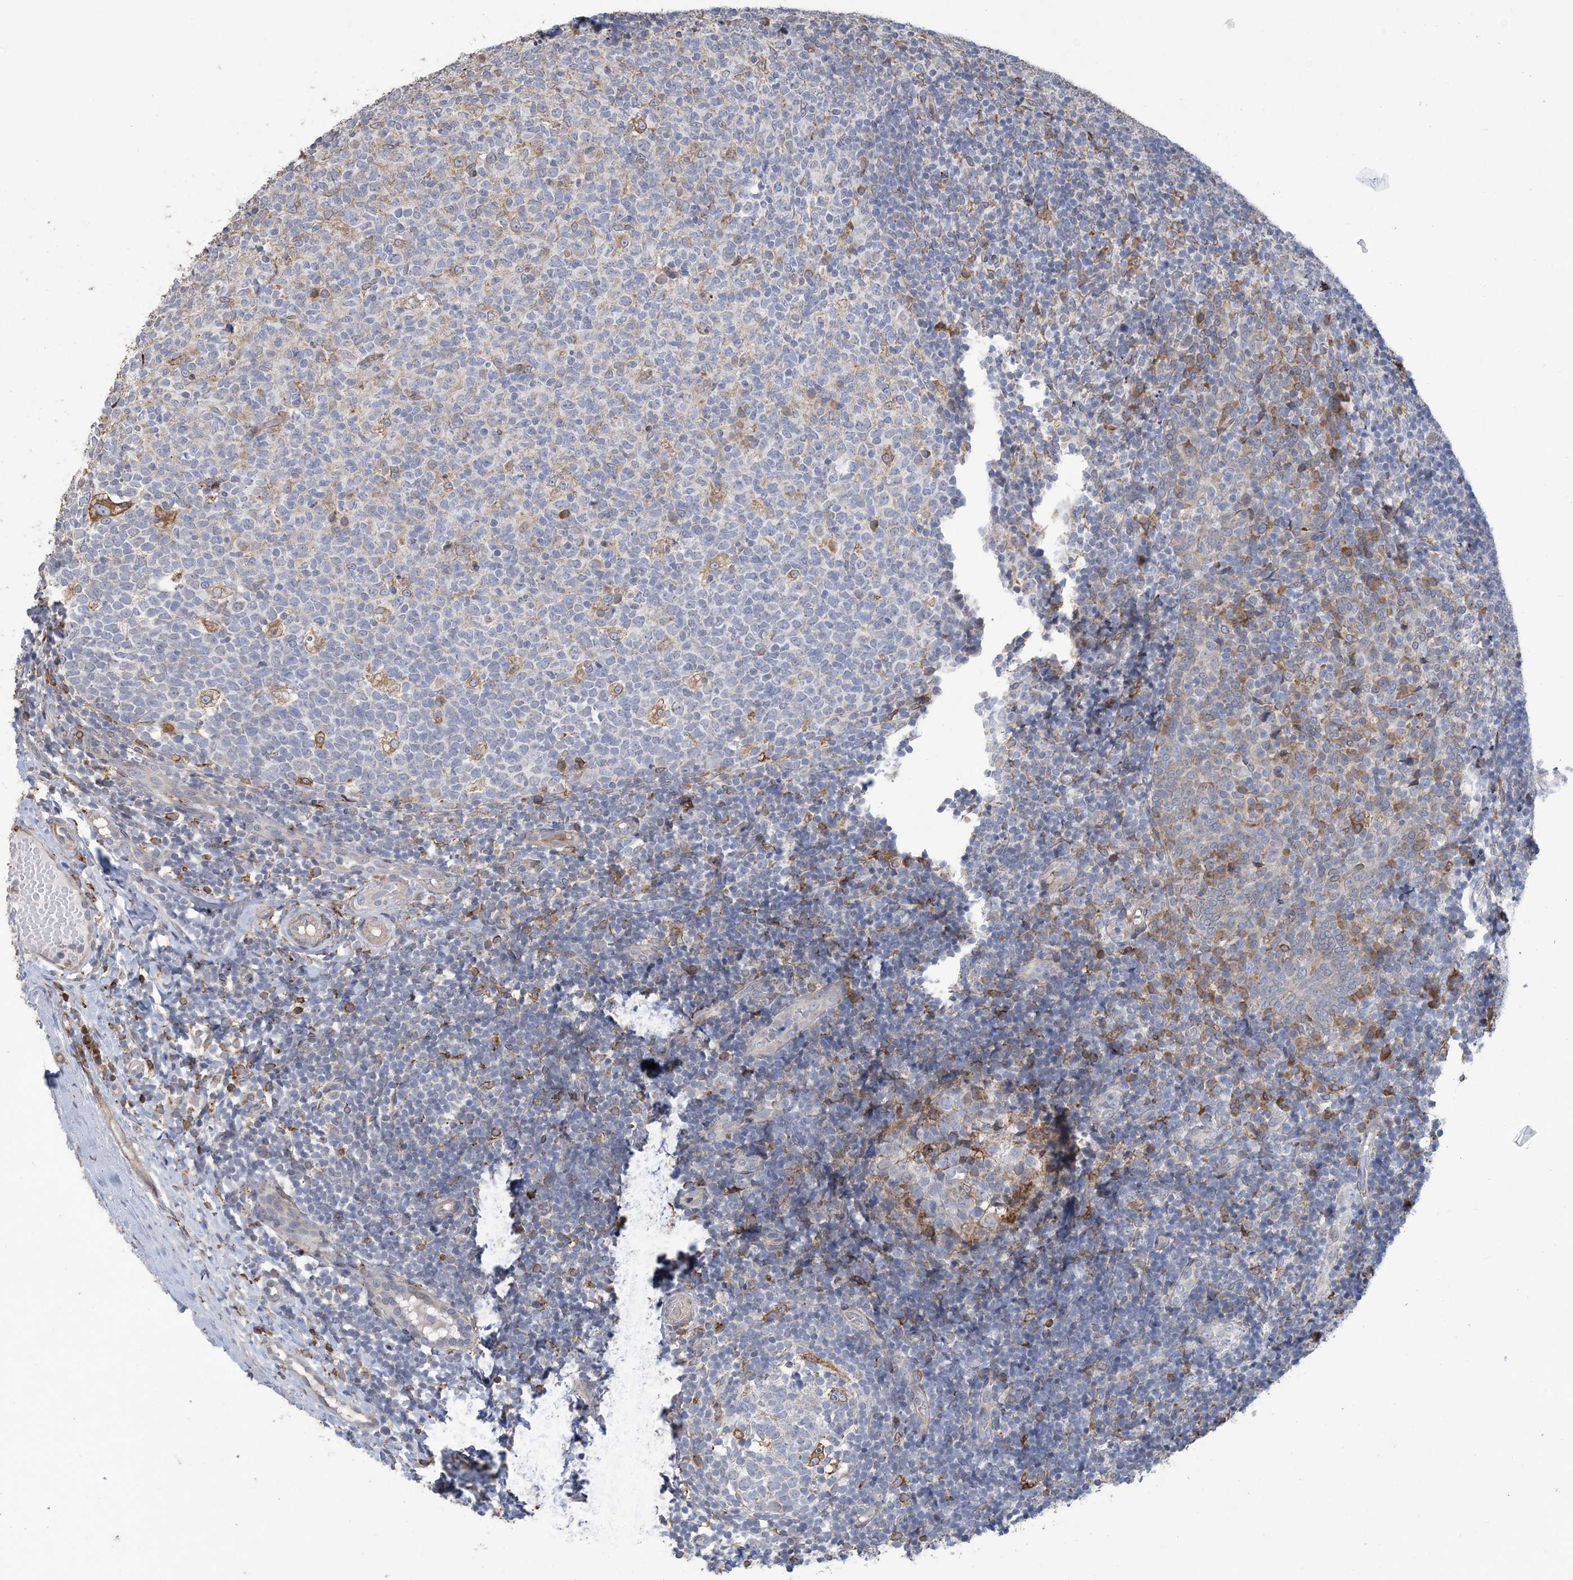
{"staining": {"intensity": "weak", "quantity": "<25%", "location": "cytoplasmic/membranous"}, "tissue": "tonsil", "cell_type": "Germinal center cells", "image_type": "normal", "snomed": [{"axis": "morphology", "description": "Normal tissue, NOS"}, {"axis": "topography", "description": "Tonsil"}], "caption": "Photomicrograph shows no protein staining in germinal center cells of normal tonsil. (DAB (3,3'-diaminobenzidine) IHC with hematoxylin counter stain).", "gene": "SHANK1", "patient": {"sex": "female", "age": 19}}